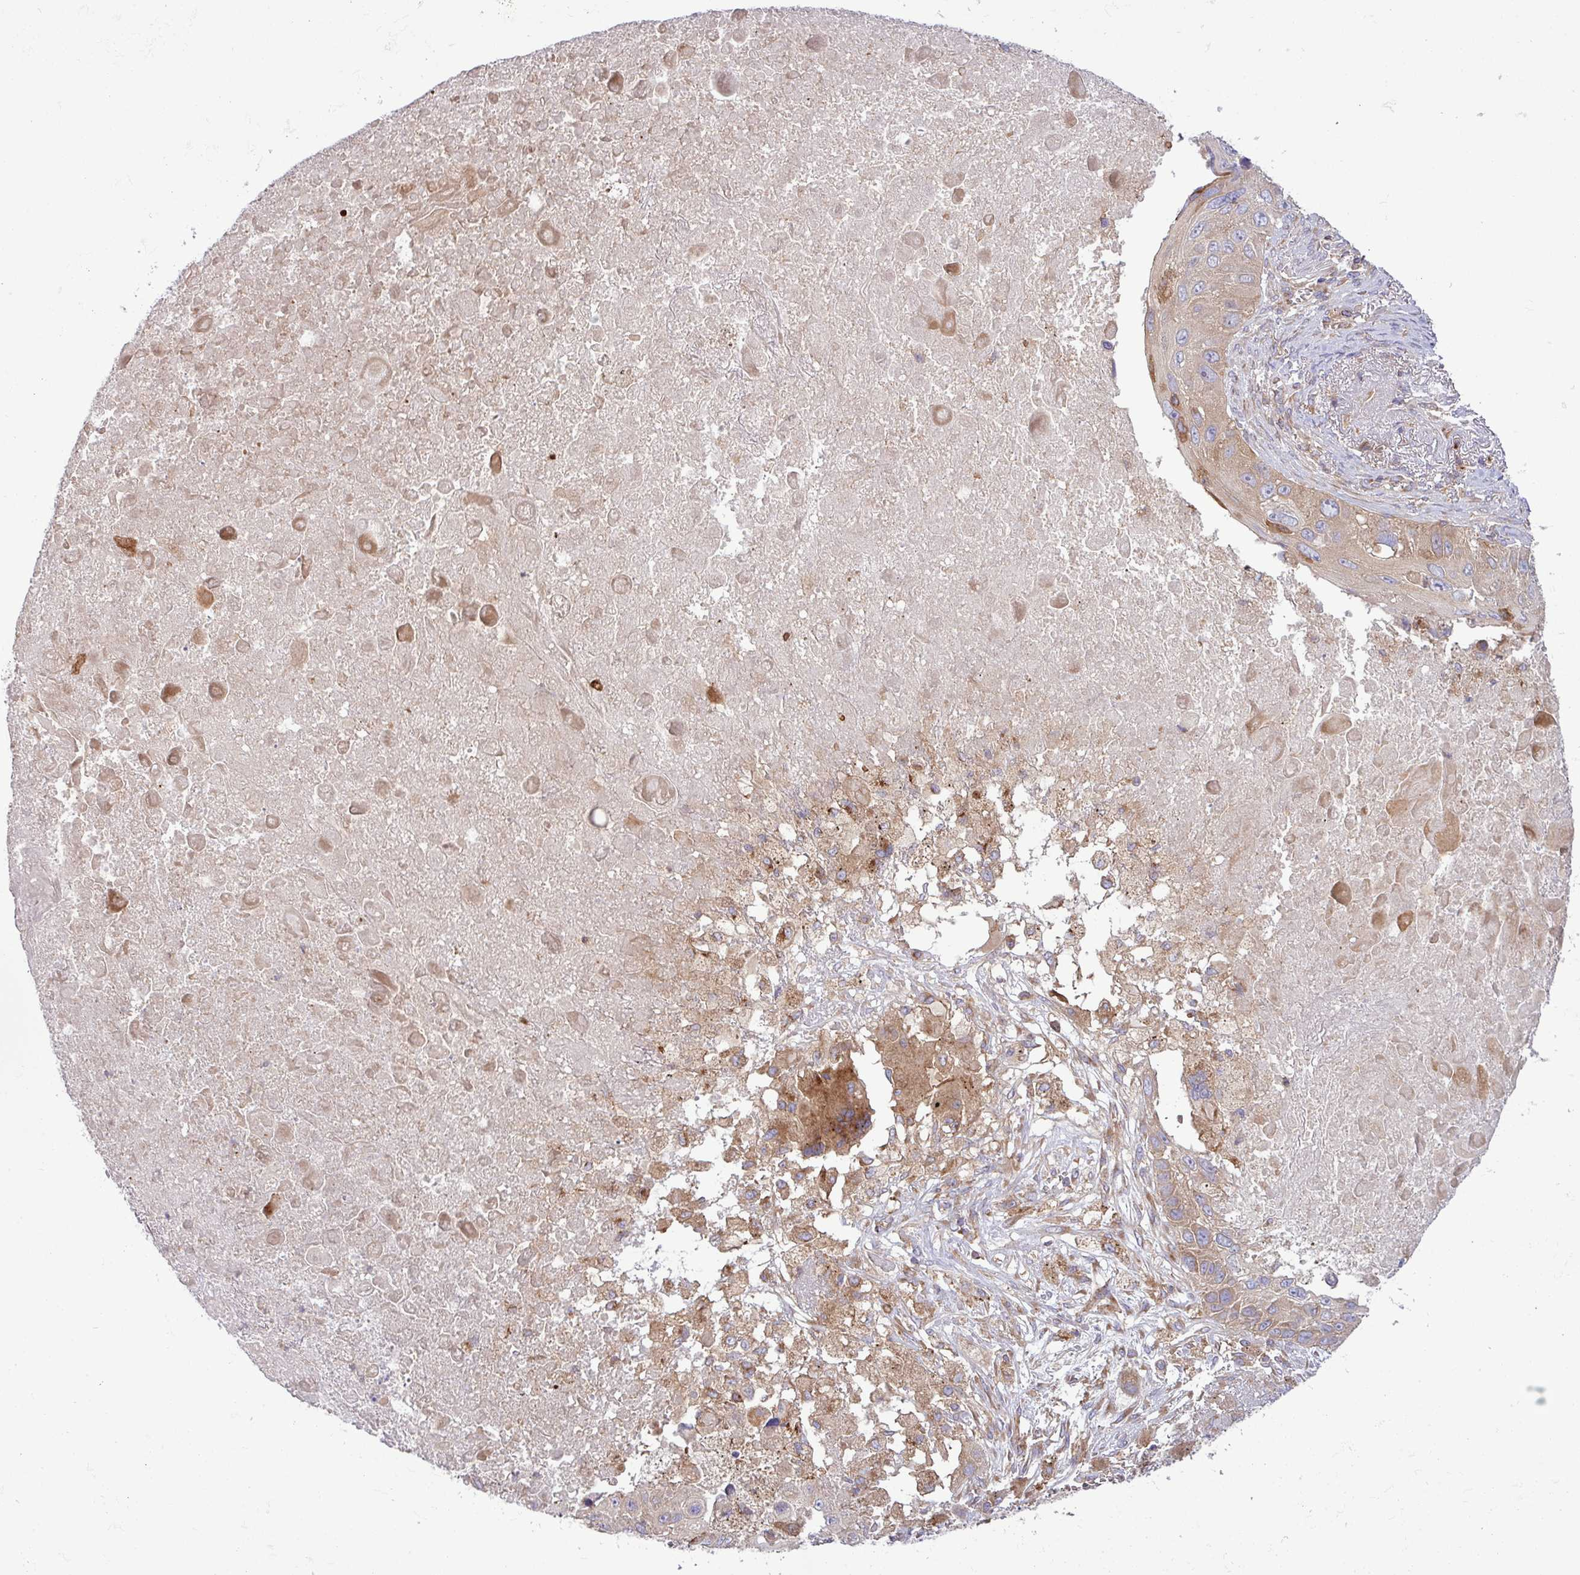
{"staining": {"intensity": "weak", "quantity": "25%-75%", "location": "cytoplasmic/membranous"}, "tissue": "lung cancer", "cell_type": "Tumor cells", "image_type": "cancer", "snomed": [{"axis": "morphology", "description": "Squamous cell carcinoma, NOS"}, {"axis": "topography", "description": "Lung"}], "caption": "Protein analysis of lung cancer tissue reveals weak cytoplasmic/membranous expression in approximately 25%-75% of tumor cells.", "gene": "RAB19", "patient": {"sex": "male", "age": 66}}